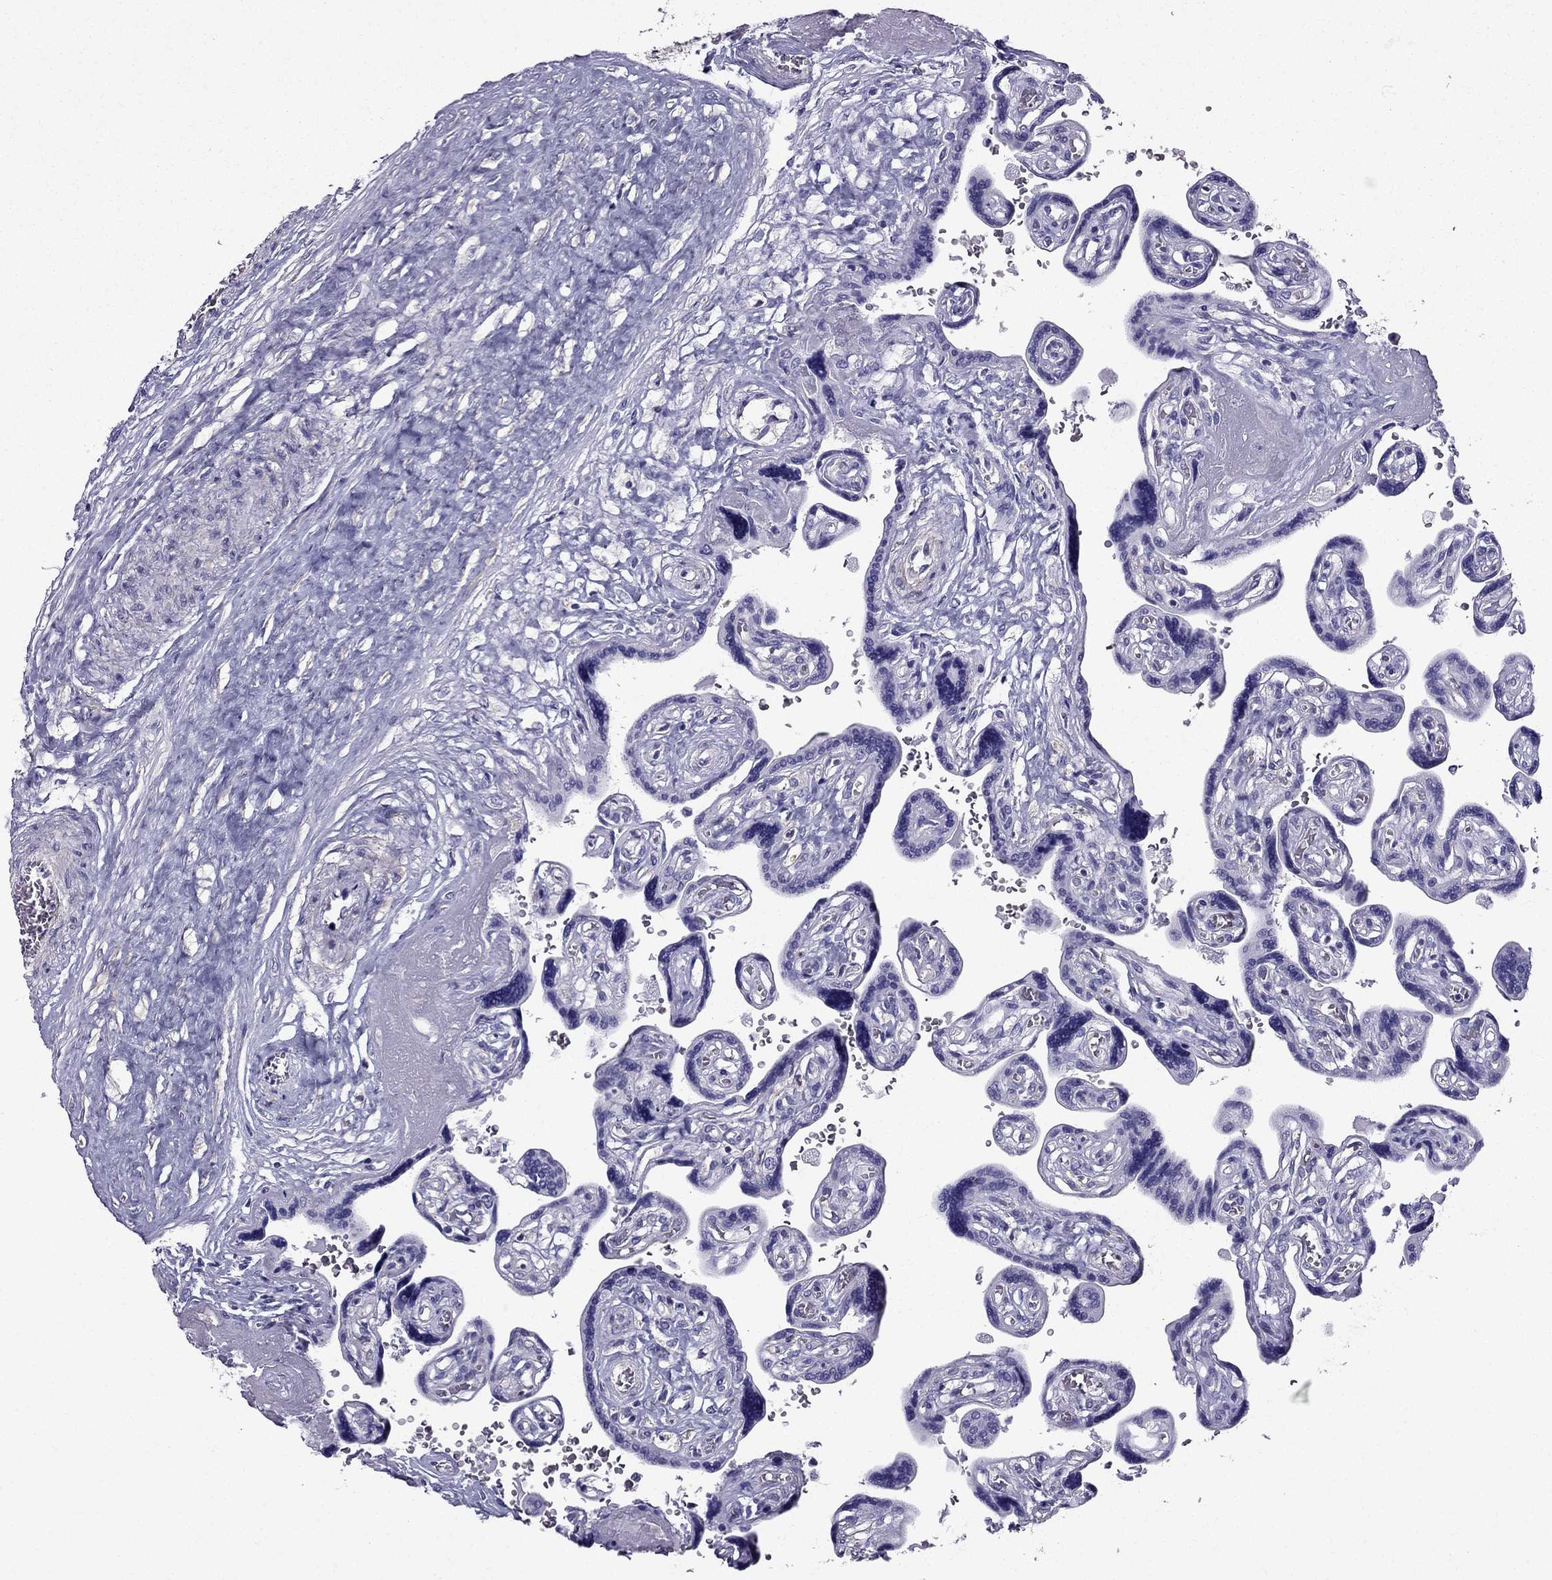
{"staining": {"intensity": "negative", "quantity": "none", "location": "none"}, "tissue": "placenta", "cell_type": "Decidual cells", "image_type": "normal", "snomed": [{"axis": "morphology", "description": "Normal tissue, NOS"}, {"axis": "topography", "description": "Placenta"}], "caption": "High power microscopy histopathology image of an immunohistochemistry photomicrograph of unremarkable placenta, revealing no significant expression in decidual cells. The staining was performed using DAB to visualize the protein expression in brown, while the nuclei were stained in blue with hematoxylin (Magnification: 20x).", "gene": "AAK1", "patient": {"sex": "female", "age": 32}}